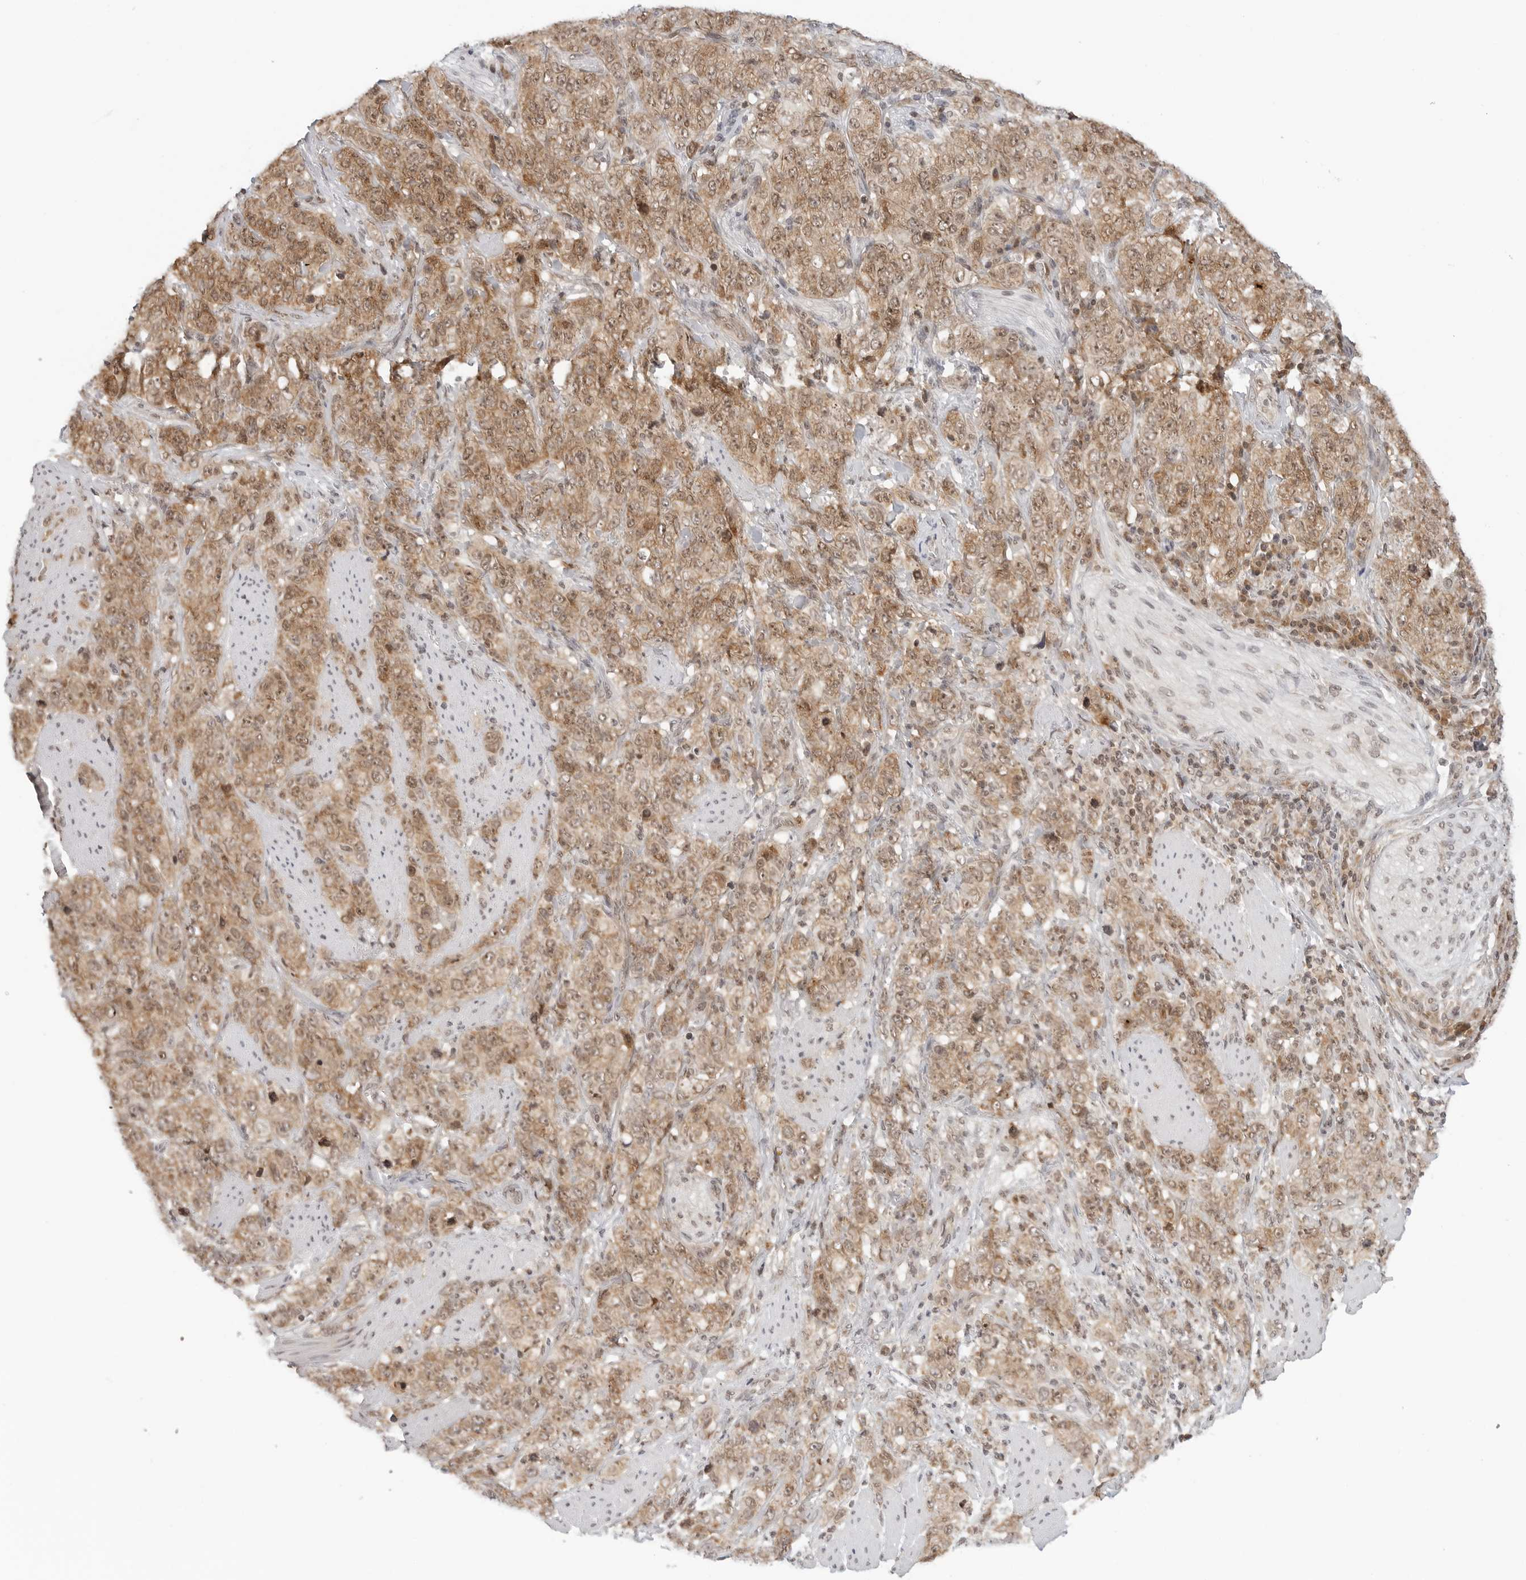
{"staining": {"intensity": "moderate", "quantity": ">75%", "location": "cytoplasmic/membranous,nuclear"}, "tissue": "stomach cancer", "cell_type": "Tumor cells", "image_type": "cancer", "snomed": [{"axis": "morphology", "description": "Adenocarcinoma, NOS"}, {"axis": "topography", "description": "Stomach"}], "caption": "The photomicrograph shows staining of stomach cancer (adenocarcinoma), revealing moderate cytoplasmic/membranous and nuclear protein expression (brown color) within tumor cells.", "gene": "METAP1", "patient": {"sex": "male", "age": 48}}